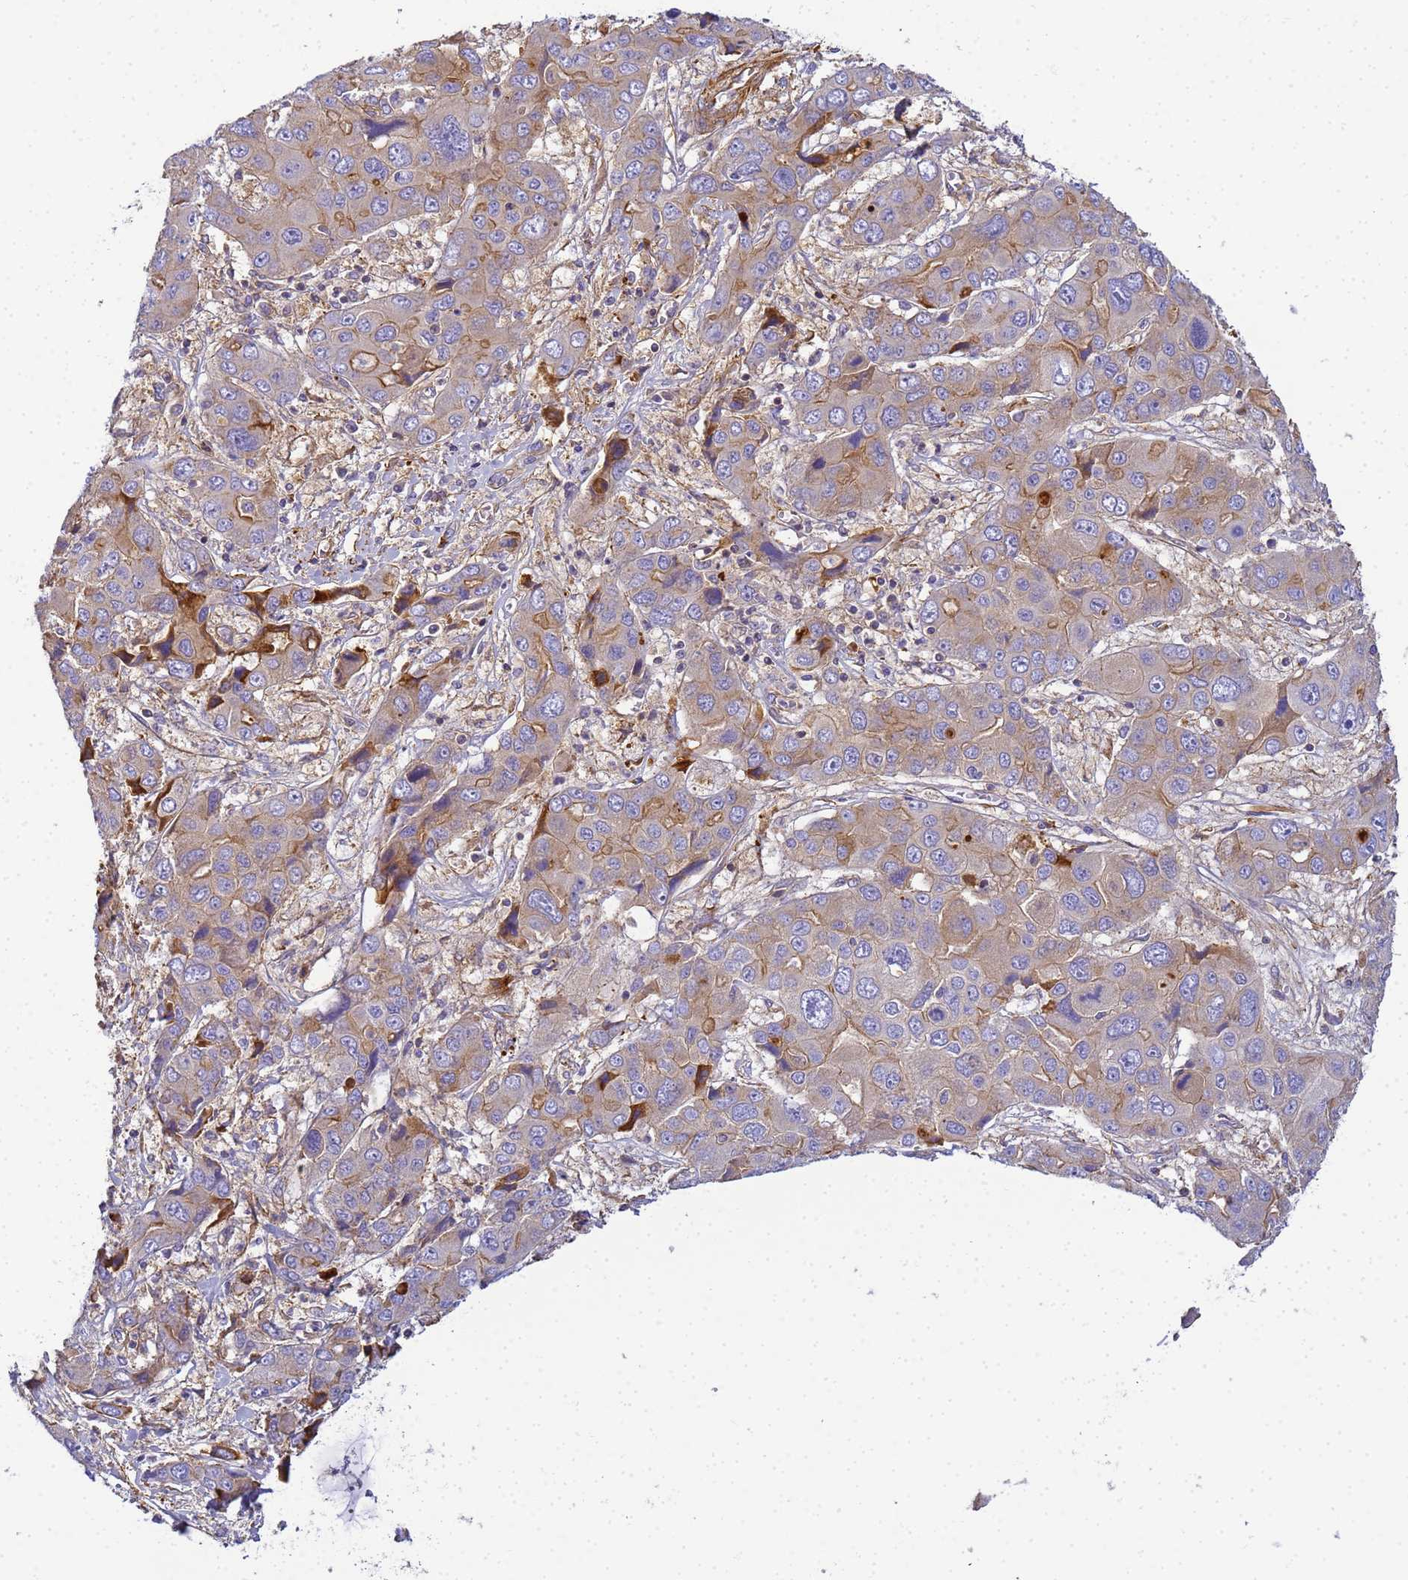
{"staining": {"intensity": "moderate", "quantity": "25%-75%", "location": "cytoplasmic/membranous"}, "tissue": "liver cancer", "cell_type": "Tumor cells", "image_type": "cancer", "snomed": [{"axis": "morphology", "description": "Cholangiocarcinoma"}, {"axis": "topography", "description": "Liver"}], "caption": "Approximately 25%-75% of tumor cells in human liver cancer reveal moderate cytoplasmic/membranous protein positivity as visualized by brown immunohistochemical staining.", "gene": "MYL12A", "patient": {"sex": "male", "age": 67}}